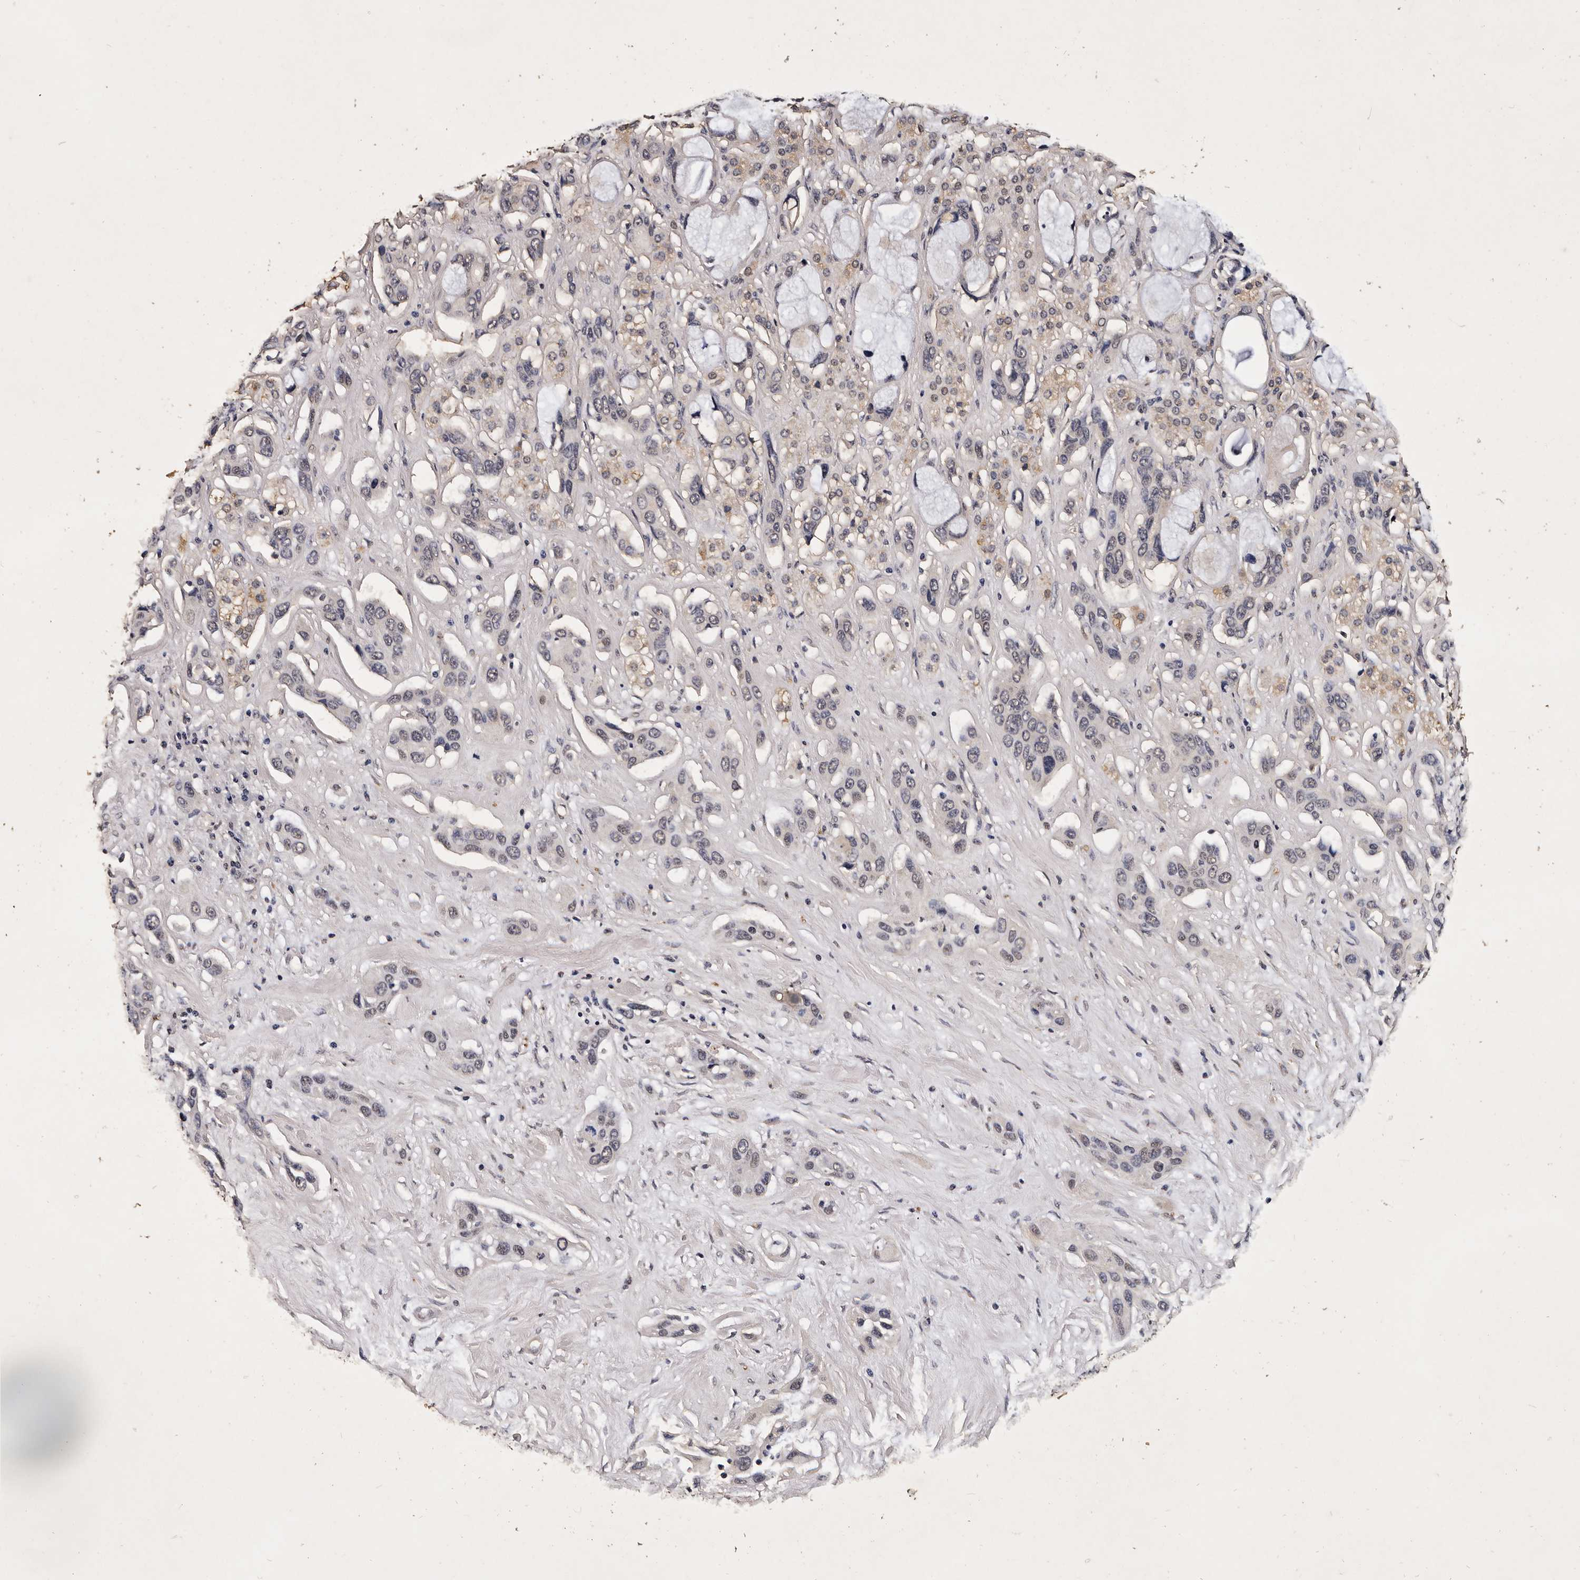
{"staining": {"intensity": "negative", "quantity": "none", "location": "none"}, "tissue": "pancreatic cancer", "cell_type": "Tumor cells", "image_type": "cancer", "snomed": [{"axis": "morphology", "description": "Adenocarcinoma, NOS"}, {"axis": "topography", "description": "Pancreas"}], "caption": "This is an immunohistochemistry histopathology image of human adenocarcinoma (pancreatic). There is no positivity in tumor cells.", "gene": "PARS2", "patient": {"sex": "female", "age": 60}}